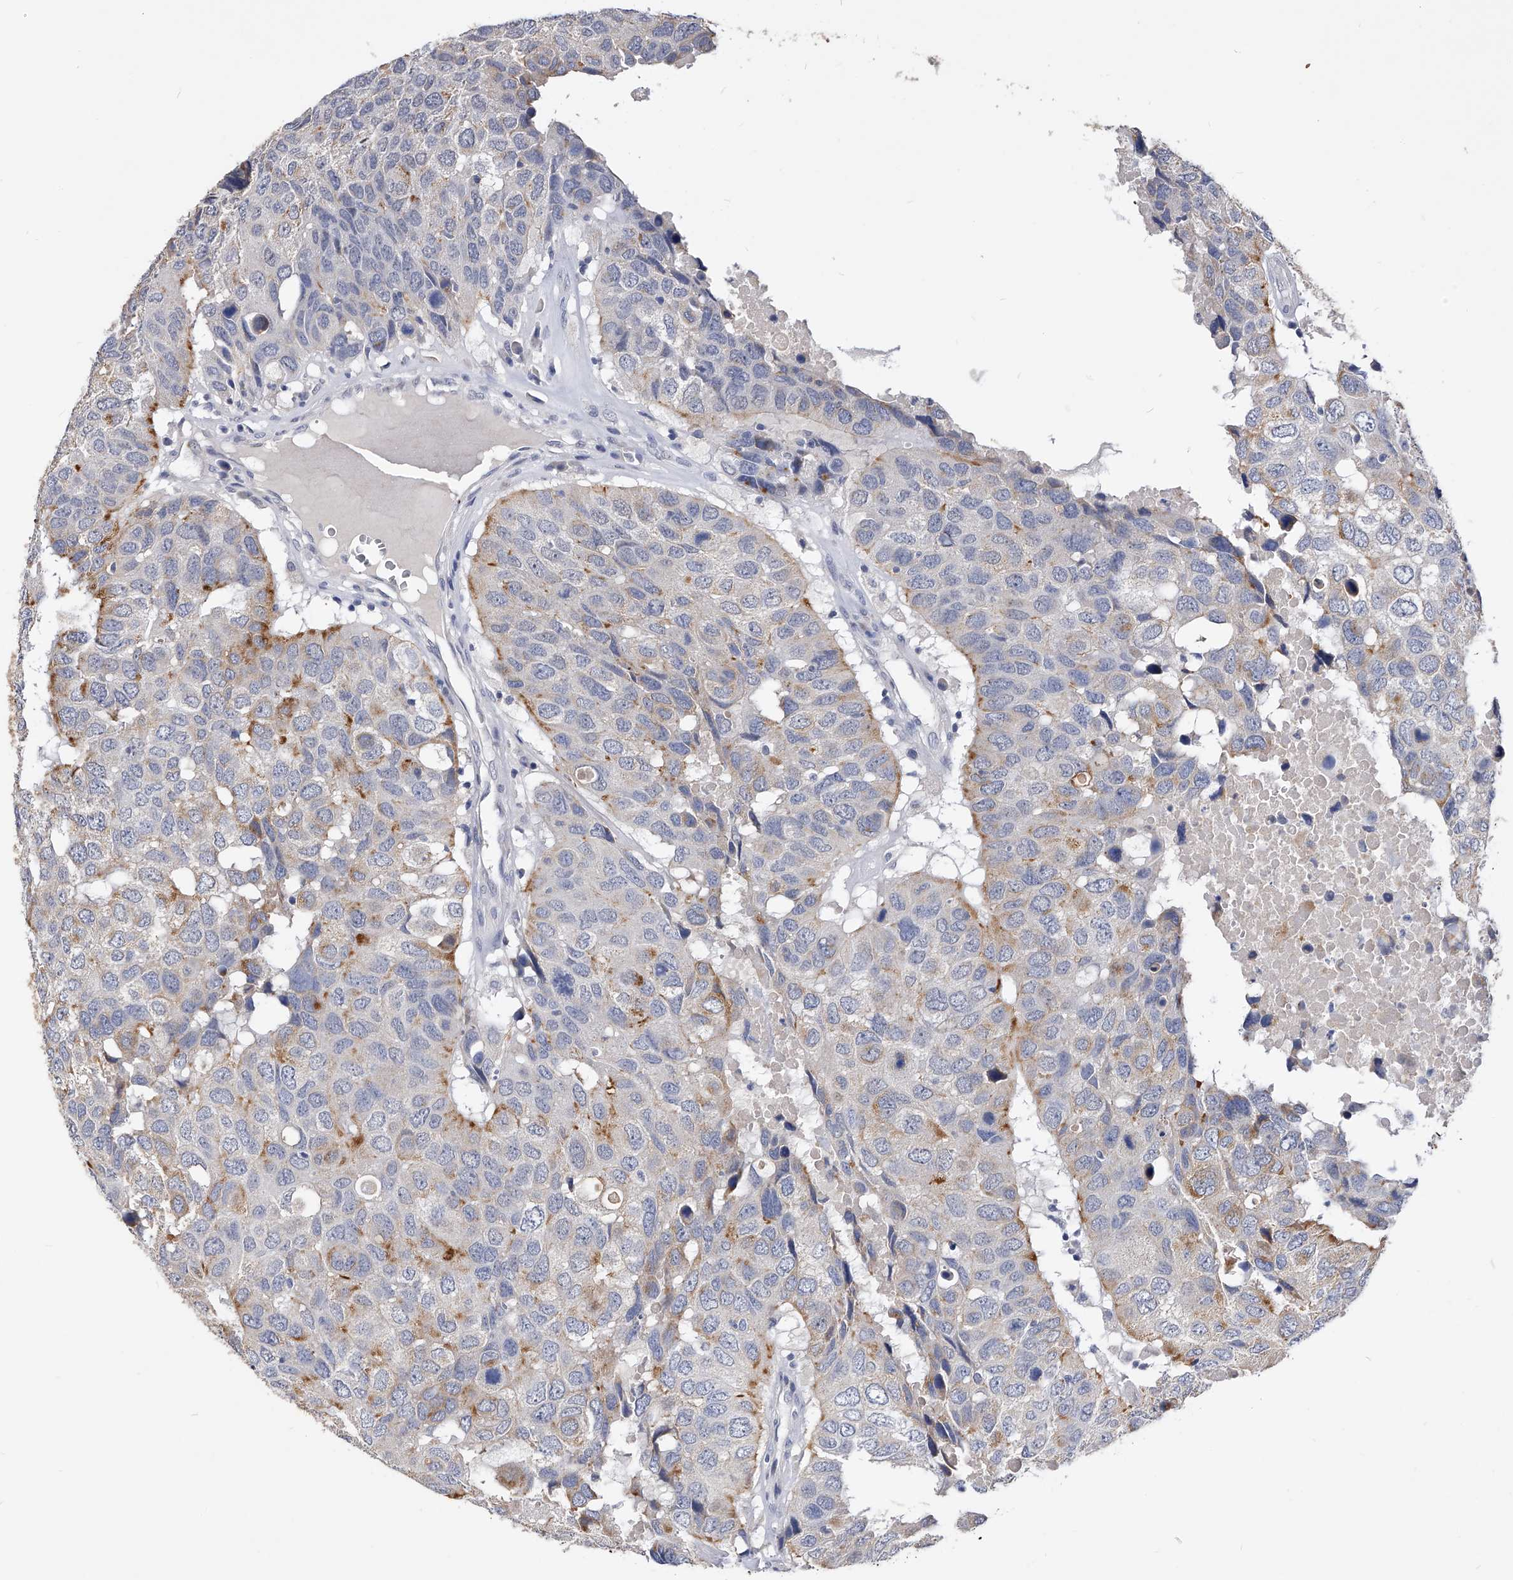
{"staining": {"intensity": "moderate", "quantity": "<25%", "location": "cytoplasmic/membranous"}, "tissue": "head and neck cancer", "cell_type": "Tumor cells", "image_type": "cancer", "snomed": [{"axis": "morphology", "description": "Squamous cell carcinoma, NOS"}, {"axis": "topography", "description": "Head-Neck"}], "caption": "Human squamous cell carcinoma (head and neck) stained with a brown dye demonstrates moderate cytoplasmic/membranous positive expression in approximately <25% of tumor cells.", "gene": "ZNF529", "patient": {"sex": "male", "age": 66}}